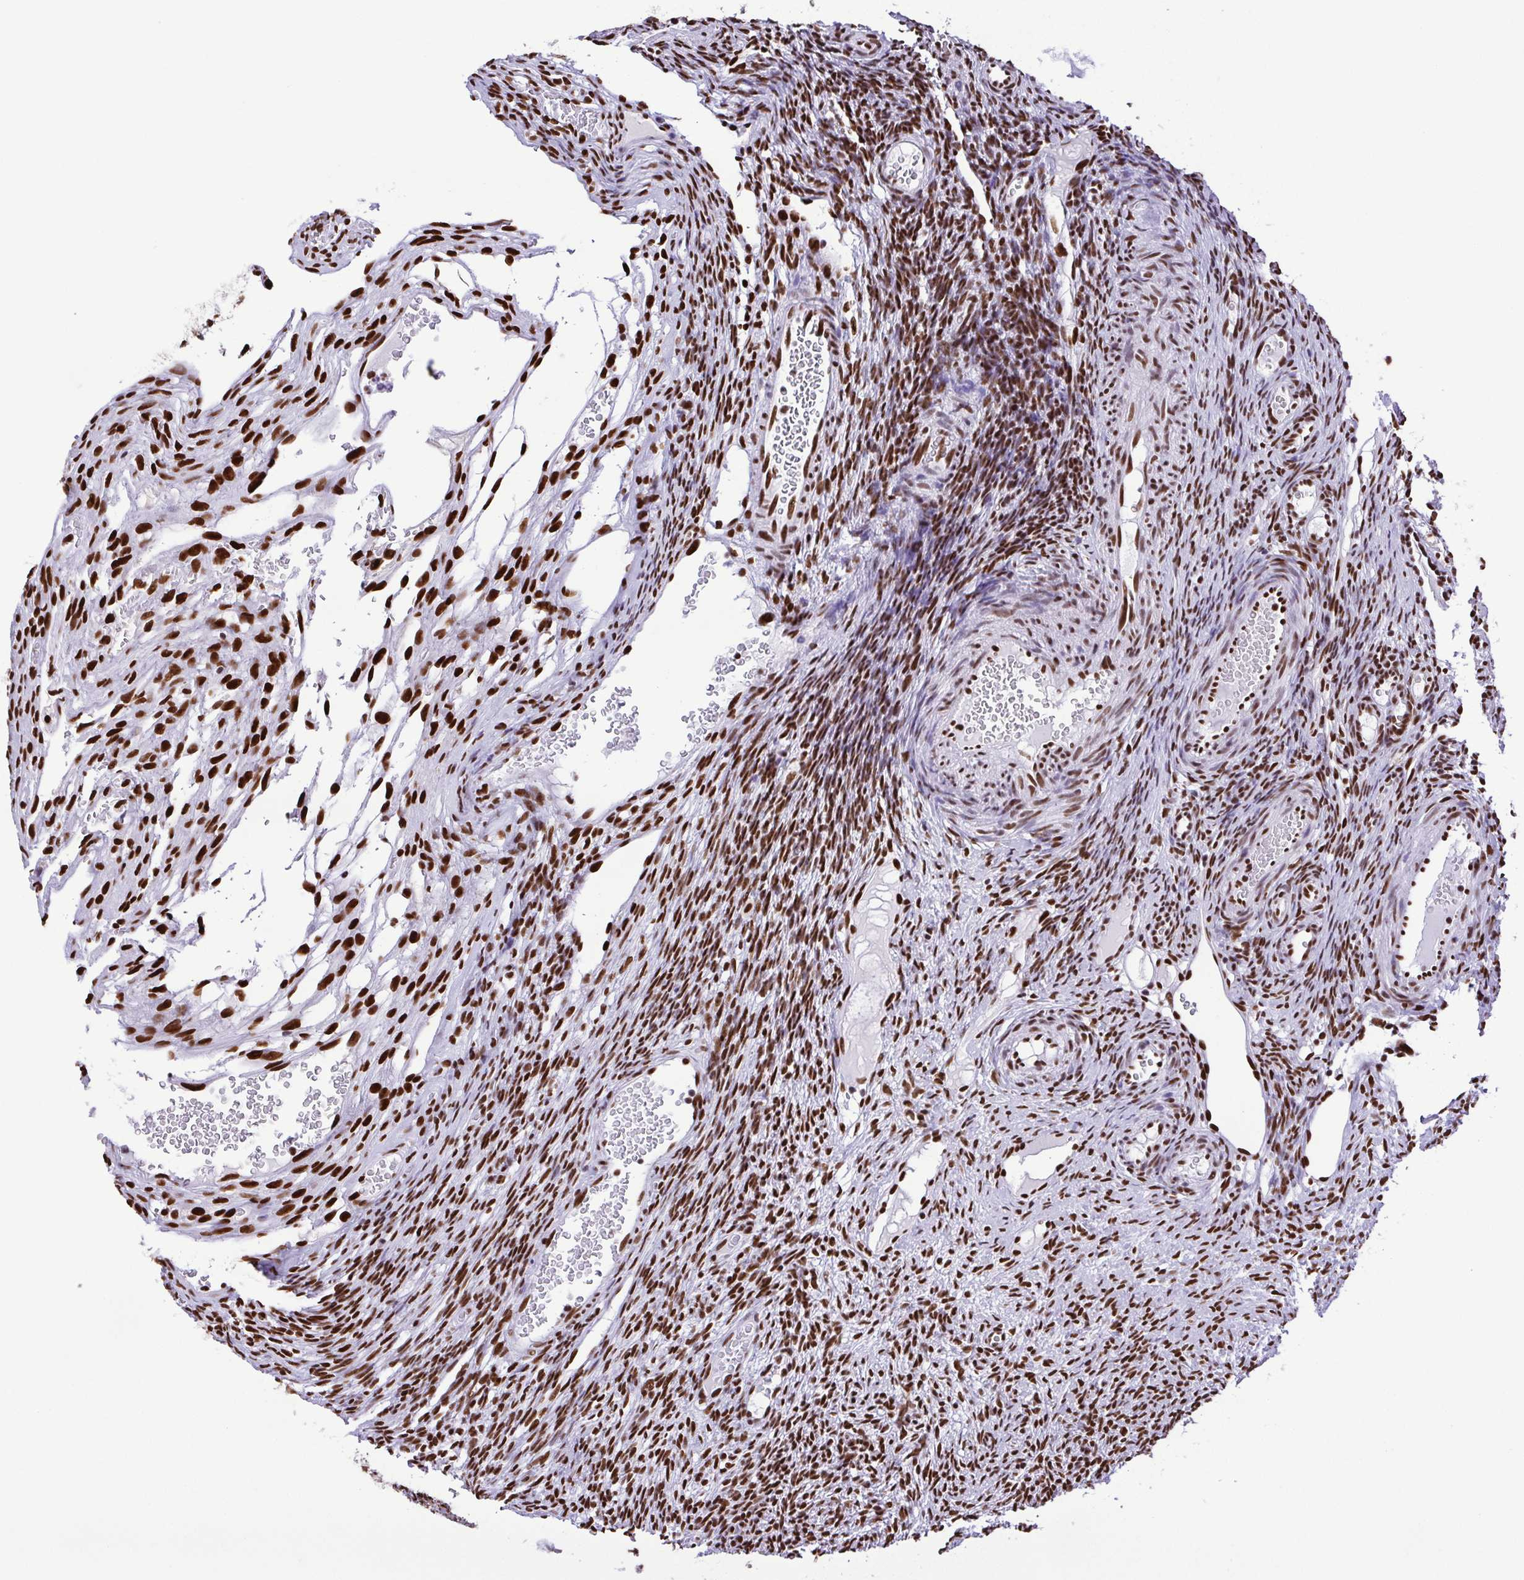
{"staining": {"intensity": "strong", "quantity": ">75%", "location": "nuclear"}, "tissue": "ovary", "cell_type": "Follicle cells", "image_type": "normal", "snomed": [{"axis": "morphology", "description": "Normal tissue, NOS"}, {"axis": "topography", "description": "Ovary"}], "caption": "Protein expression analysis of normal human ovary reveals strong nuclear staining in about >75% of follicle cells. The protein is stained brown, and the nuclei are stained in blue (DAB IHC with brightfield microscopy, high magnification).", "gene": "TRIM28", "patient": {"sex": "female", "age": 34}}